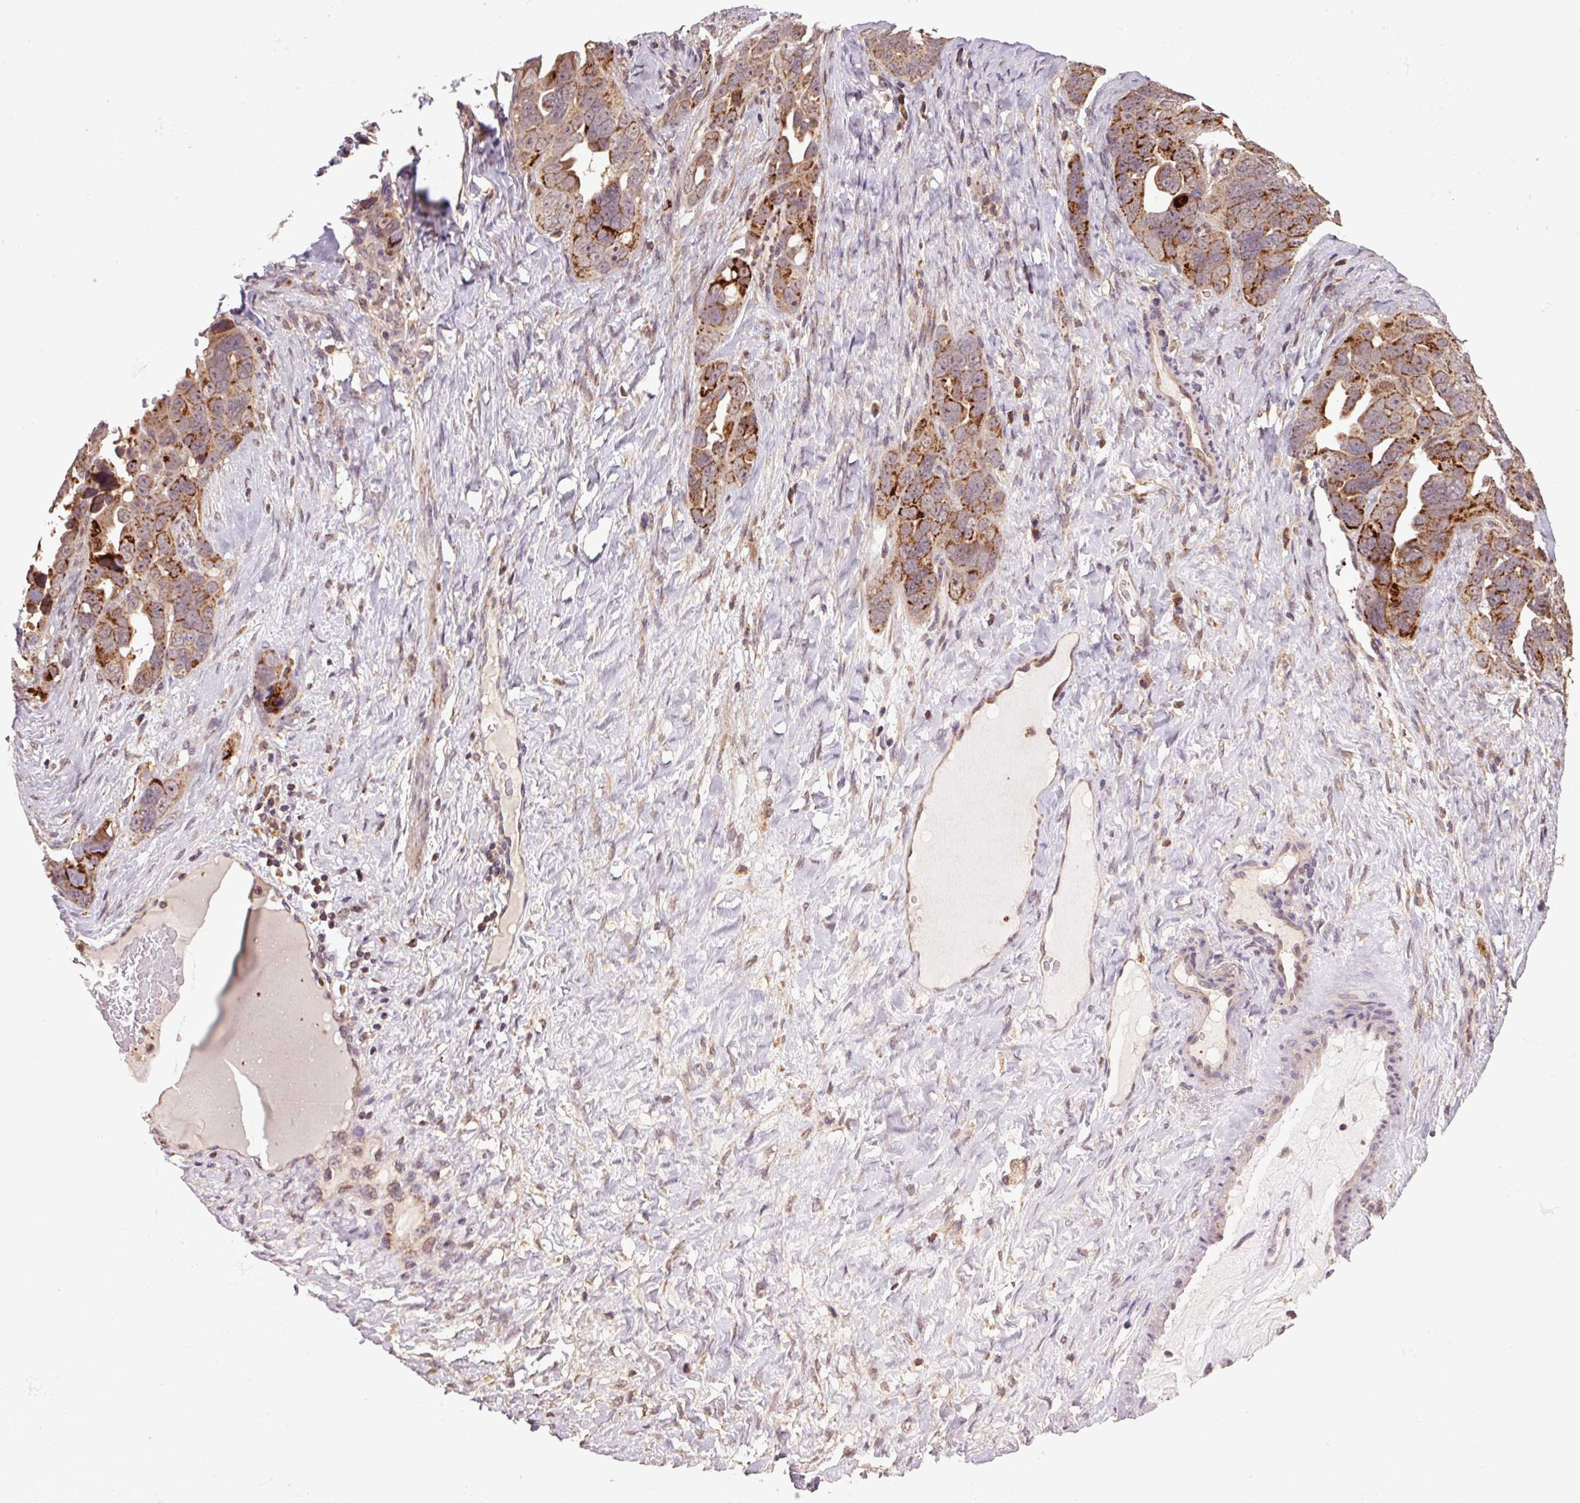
{"staining": {"intensity": "moderate", "quantity": ">75%", "location": "cytoplasmic/membranous"}, "tissue": "ovarian cancer", "cell_type": "Tumor cells", "image_type": "cancer", "snomed": [{"axis": "morphology", "description": "Cystadenocarcinoma, serous, NOS"}, {"axis": "topography", "description": "Ovary"}], "caption": "Immunohistochemistry photomicrograph of ovarian cancer stained for a protein (brown), which displays medium levels of moderate cytoplasmic/membranous expression in approximately >75% of tumor cells.", "gene": "TMEM160", "patient": {"sex": "female", "age": 63}}